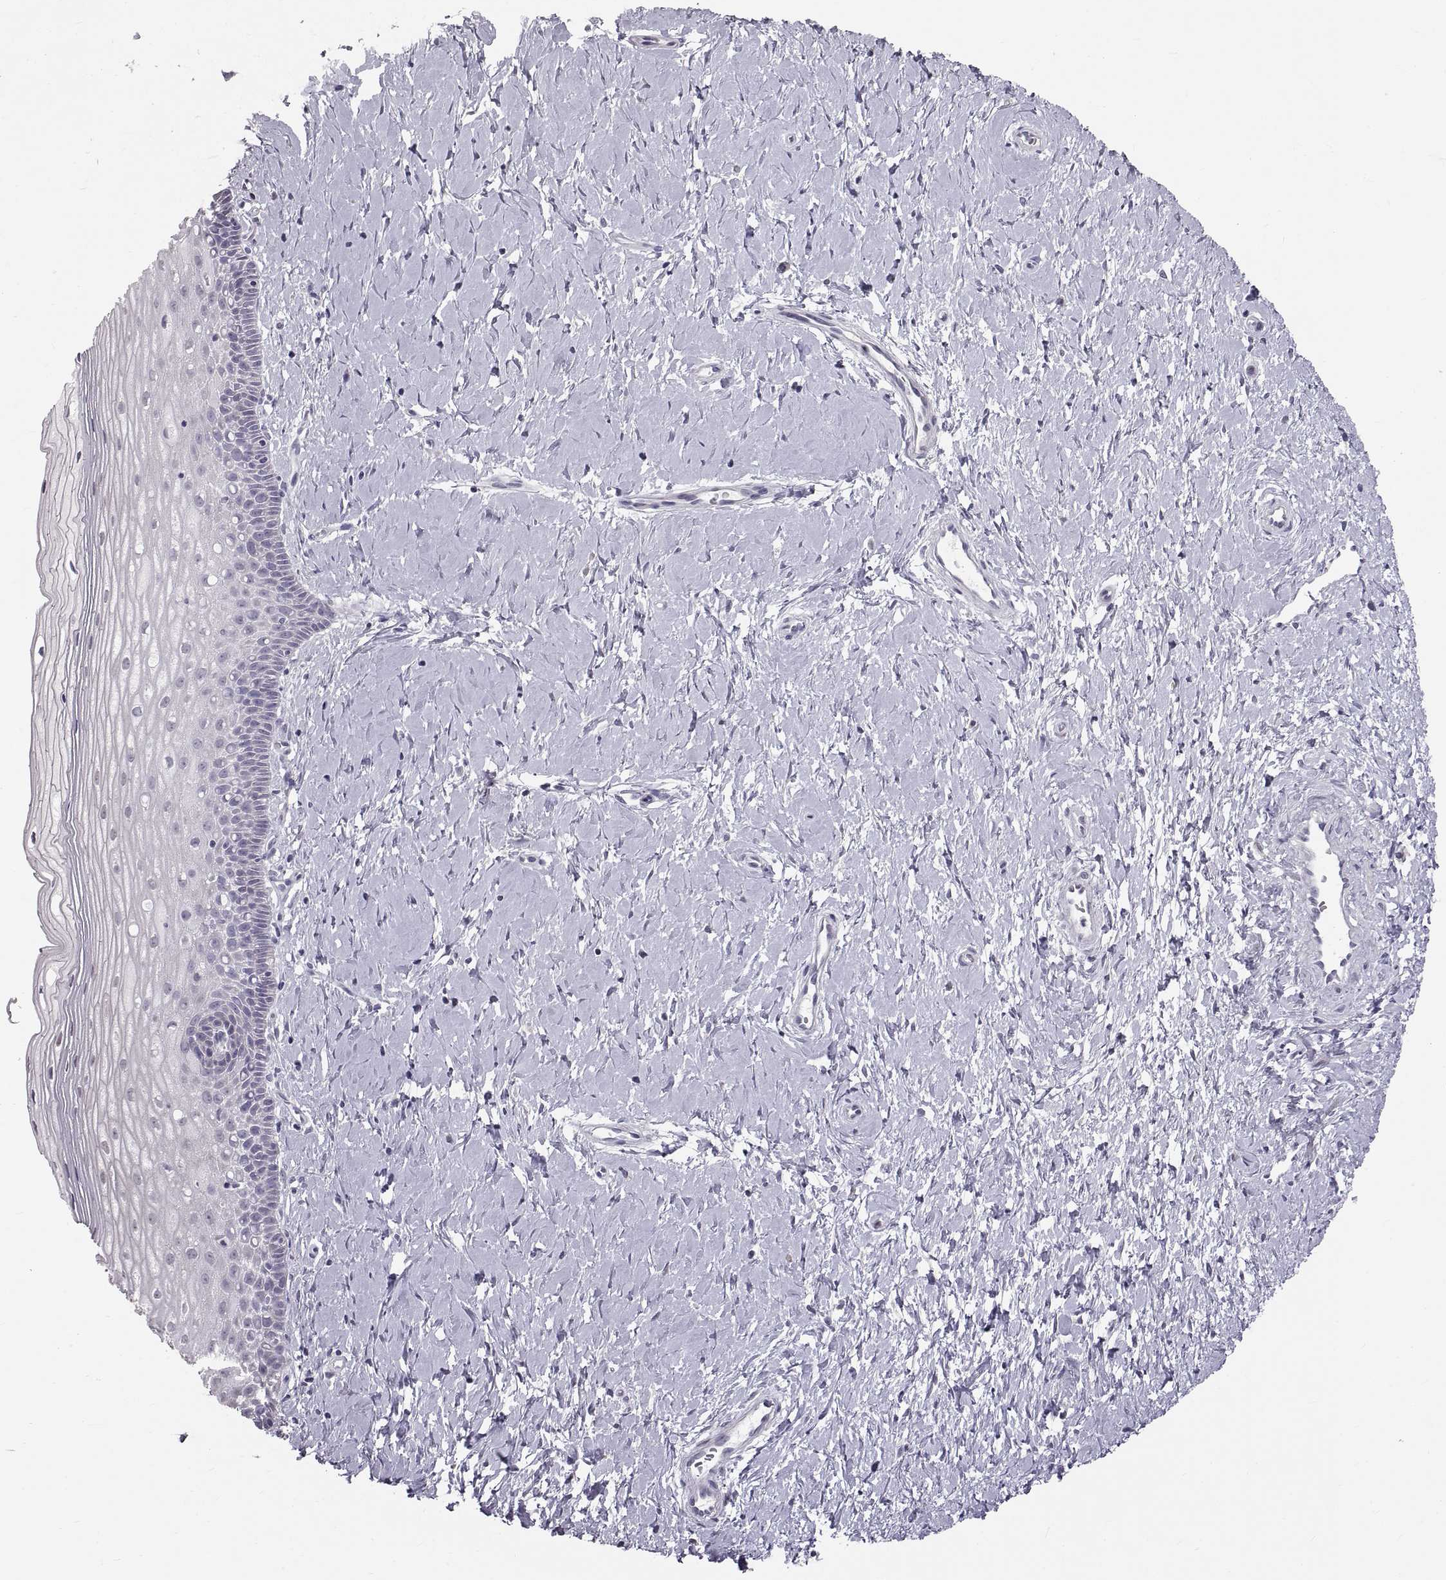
{"staining": {"intensity": "negative", "quantity": "none", "location": "none"}, "tissue": "cervix", "cell_type": "Glandular cells", "image_type": "normal", "snomed": [{"axis": "morphology", "description": "Normal tissue, NOS"}, {"axis": "topography", "description": "Cervix"}], "caption": "This photomicrograph is of normal cervix stained with immunohistochemistry (IHC) to label a protein in brown with the nuclei are counter-stained blue. There is no positivity in glandular cells. (DAB IHC, high magnification).", "gene": "SPACDR", "patient": {"sex": "female", "age": 37}}